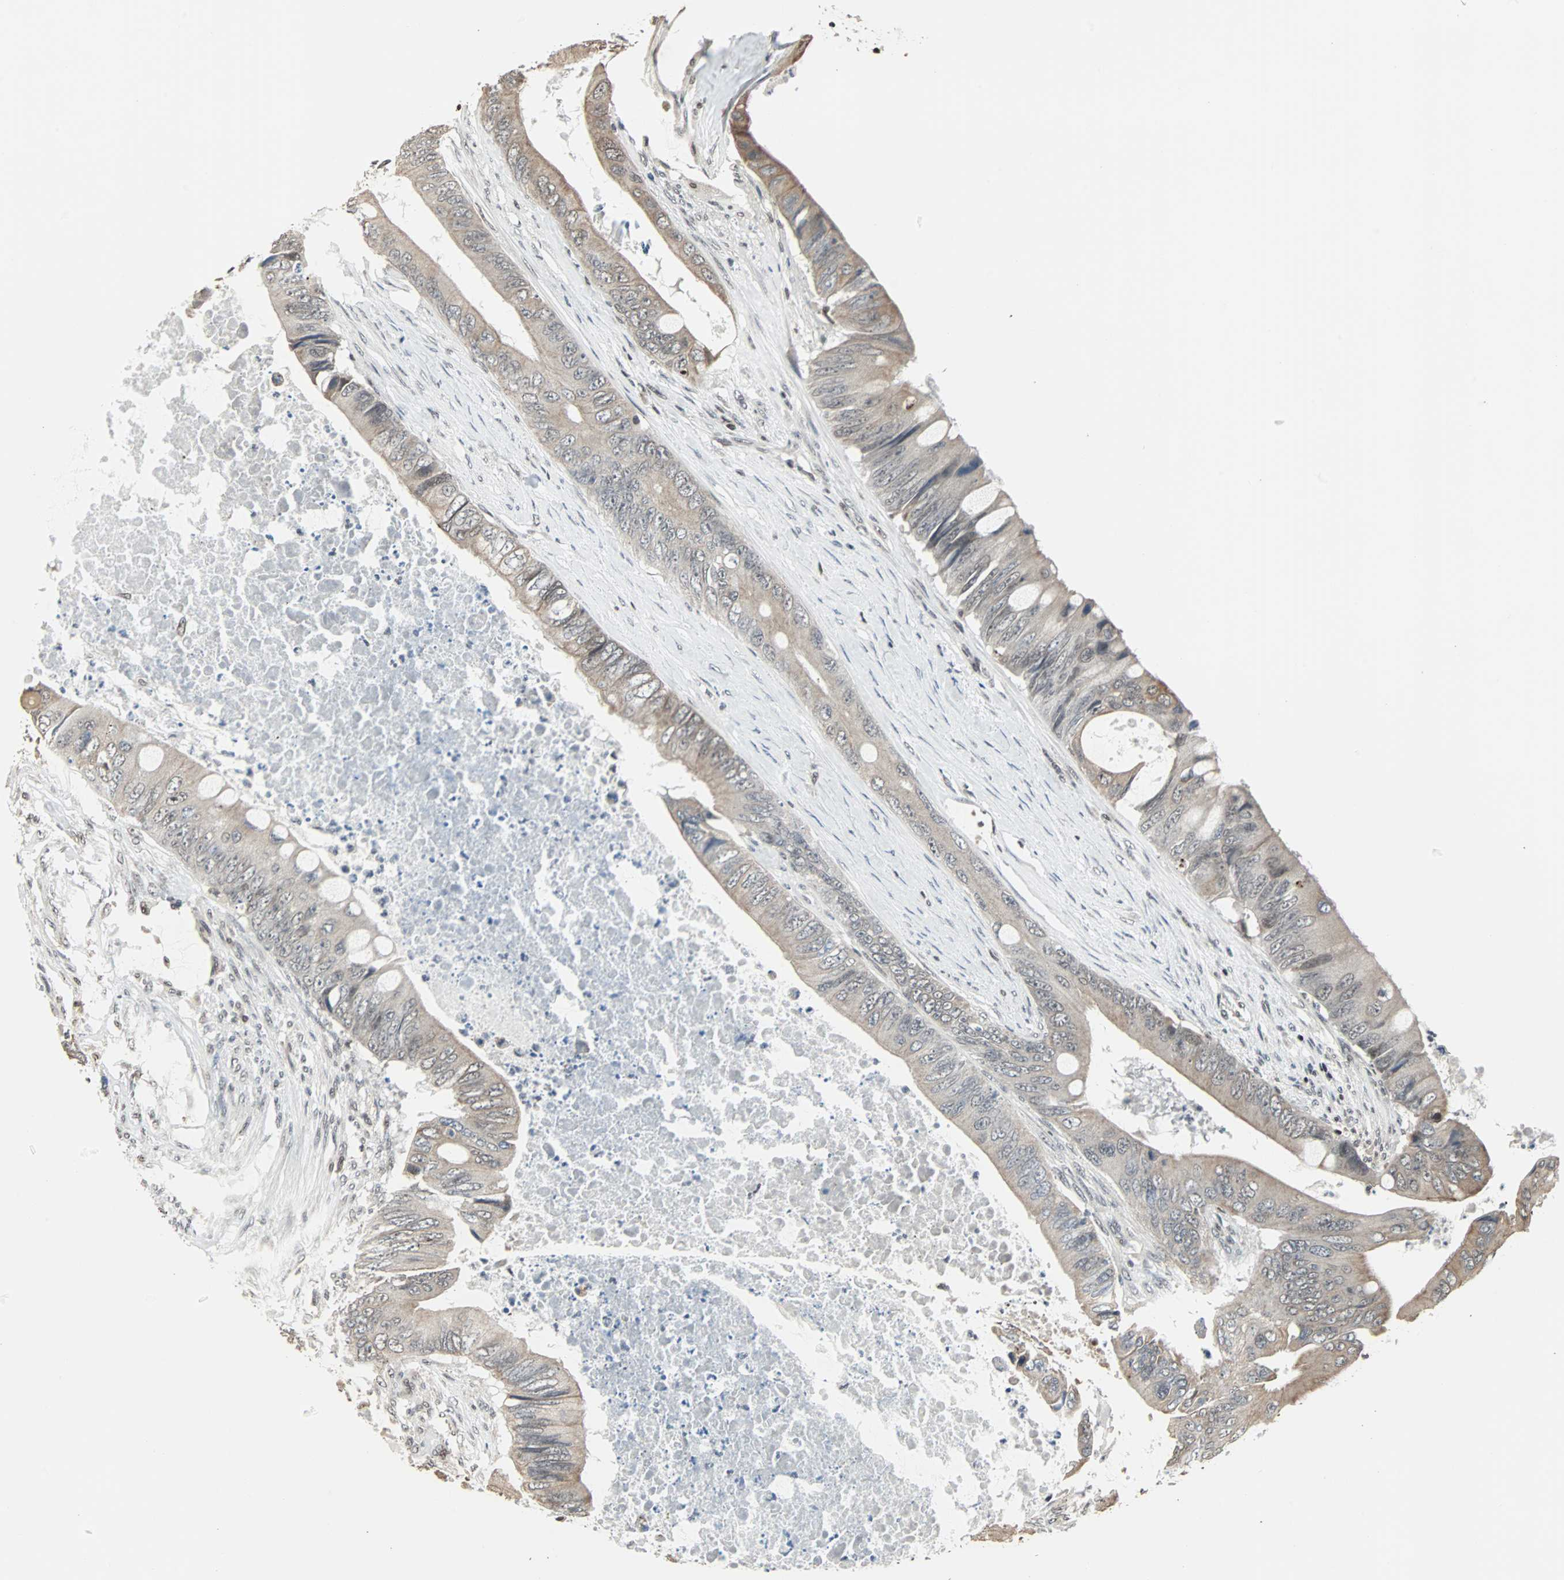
{"staining": {"intensity": "weak", "quantity": "25%-75%", "location": "cytoplasmic/membranous"}, "tissue": "colorectal cancer", "cell_type": "Tumor cells", "image_type": "cancer", "snomed": [{"axis": "morphology", "description": "Adenocarcinoma, NOS"}, {"axis": "topography", "description": "Rectum"}], "caption": "Immunohistochemical staining of colorectal cancer shows low levels of weak cytoplasmic/membranous protein expression in approximately 25%-75% of tumor cells.", "gene": "TERF2IP", "patient": {"sex": "female", "age": 77}}